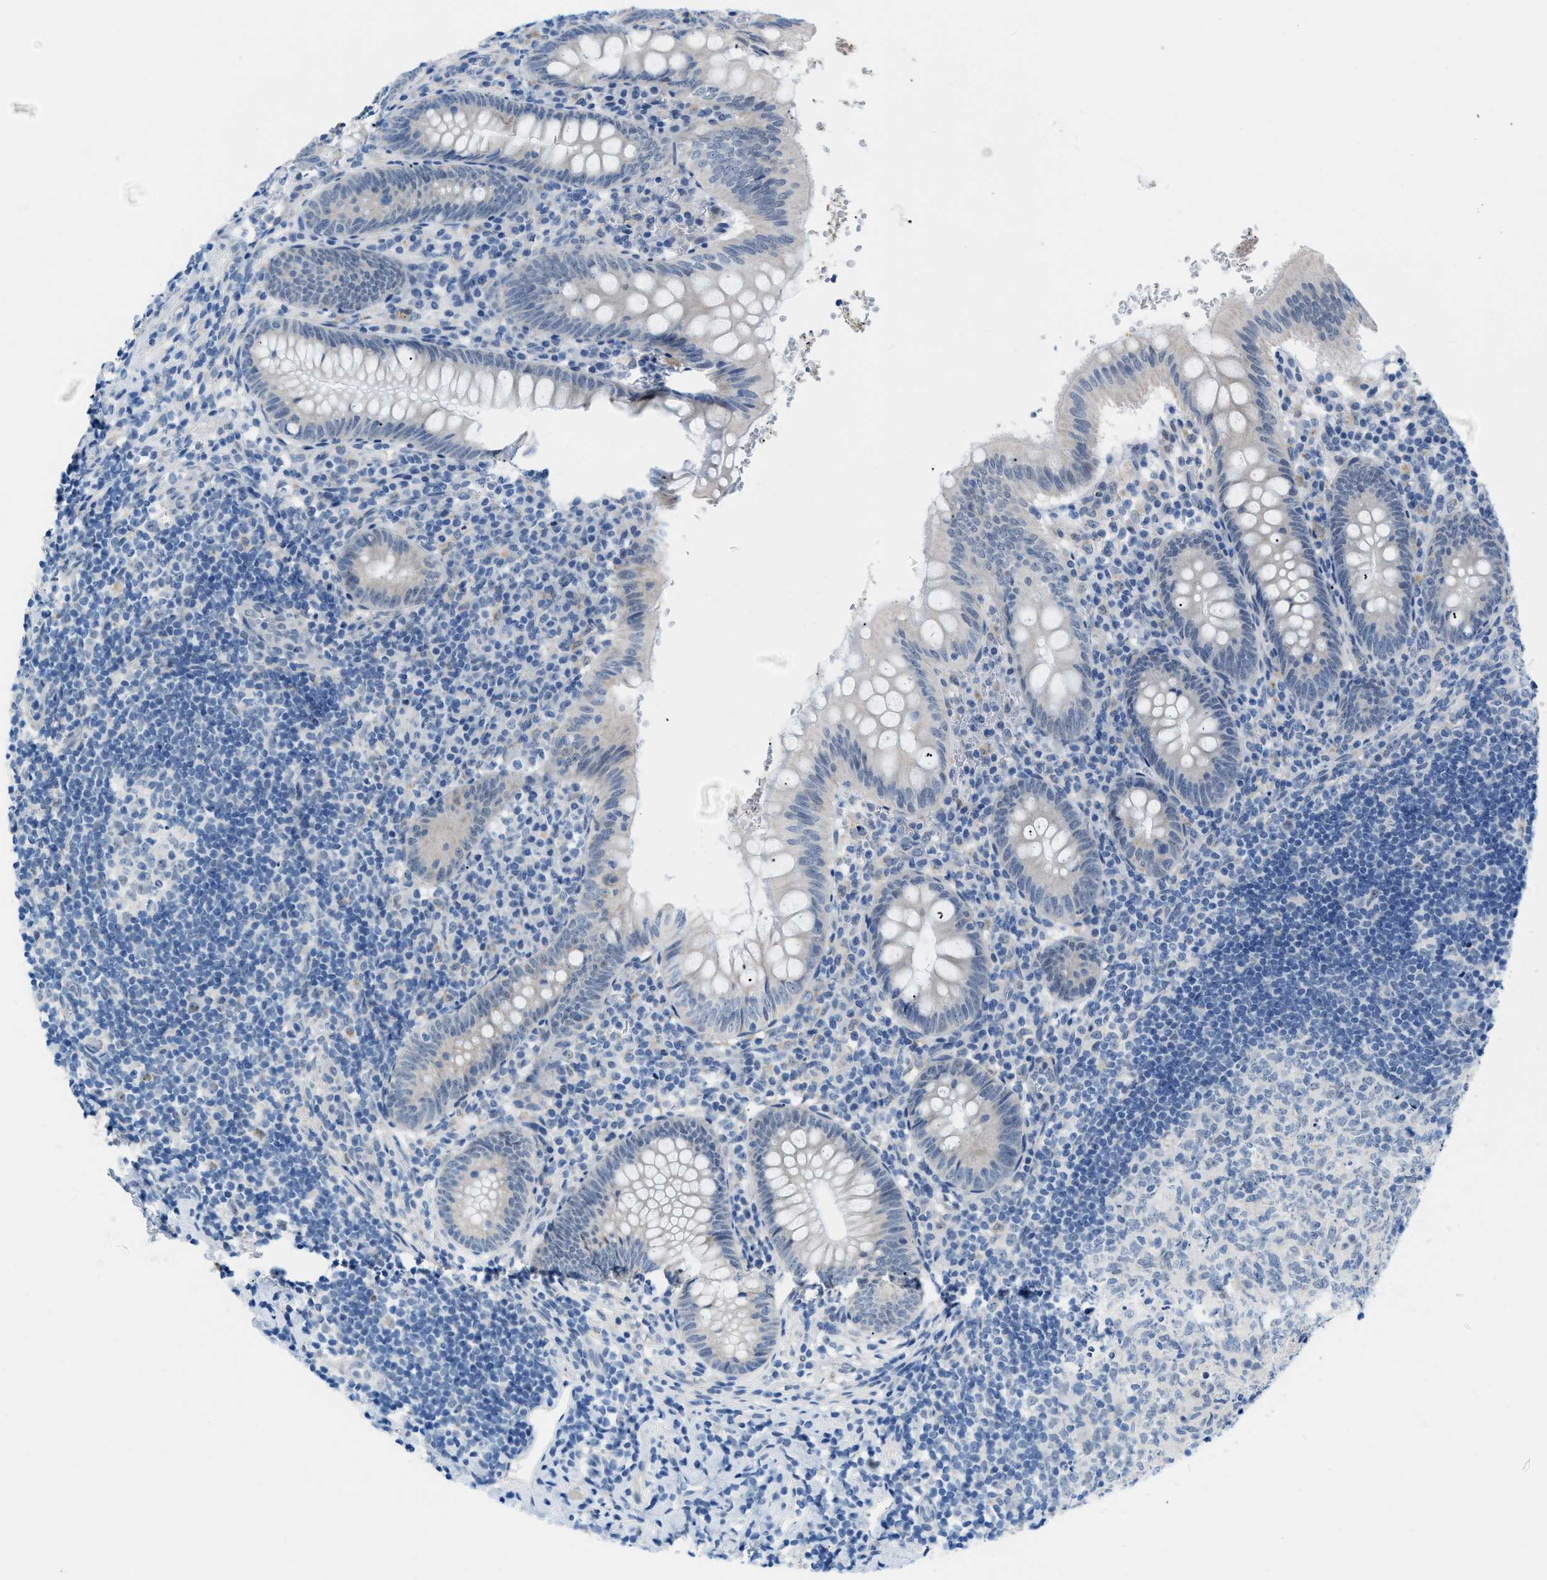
{"staining": {"intensity": "negative", "quantity": "none", "location": "none"}, "tissue": "appendix", "cell_type": "Glandular cells", "image_type": "normal", "snomed": [{"axis": "morphology", "description": "Normal tissue, NOS"}, {"axis": "topography", "description": "Appendix"}], "caption": "High power microscopy histopathology image of an immunohistochemistry (IHC) image of benign appendix, revealing no significant positivity in glandular cells. (DAB (3,3'-diaminobenzidine) immunohistochemistry (IHC) with hematoxylin counter stain).", "gene": "PHRF1", "patient": {"sex": "male", "age": 8}}